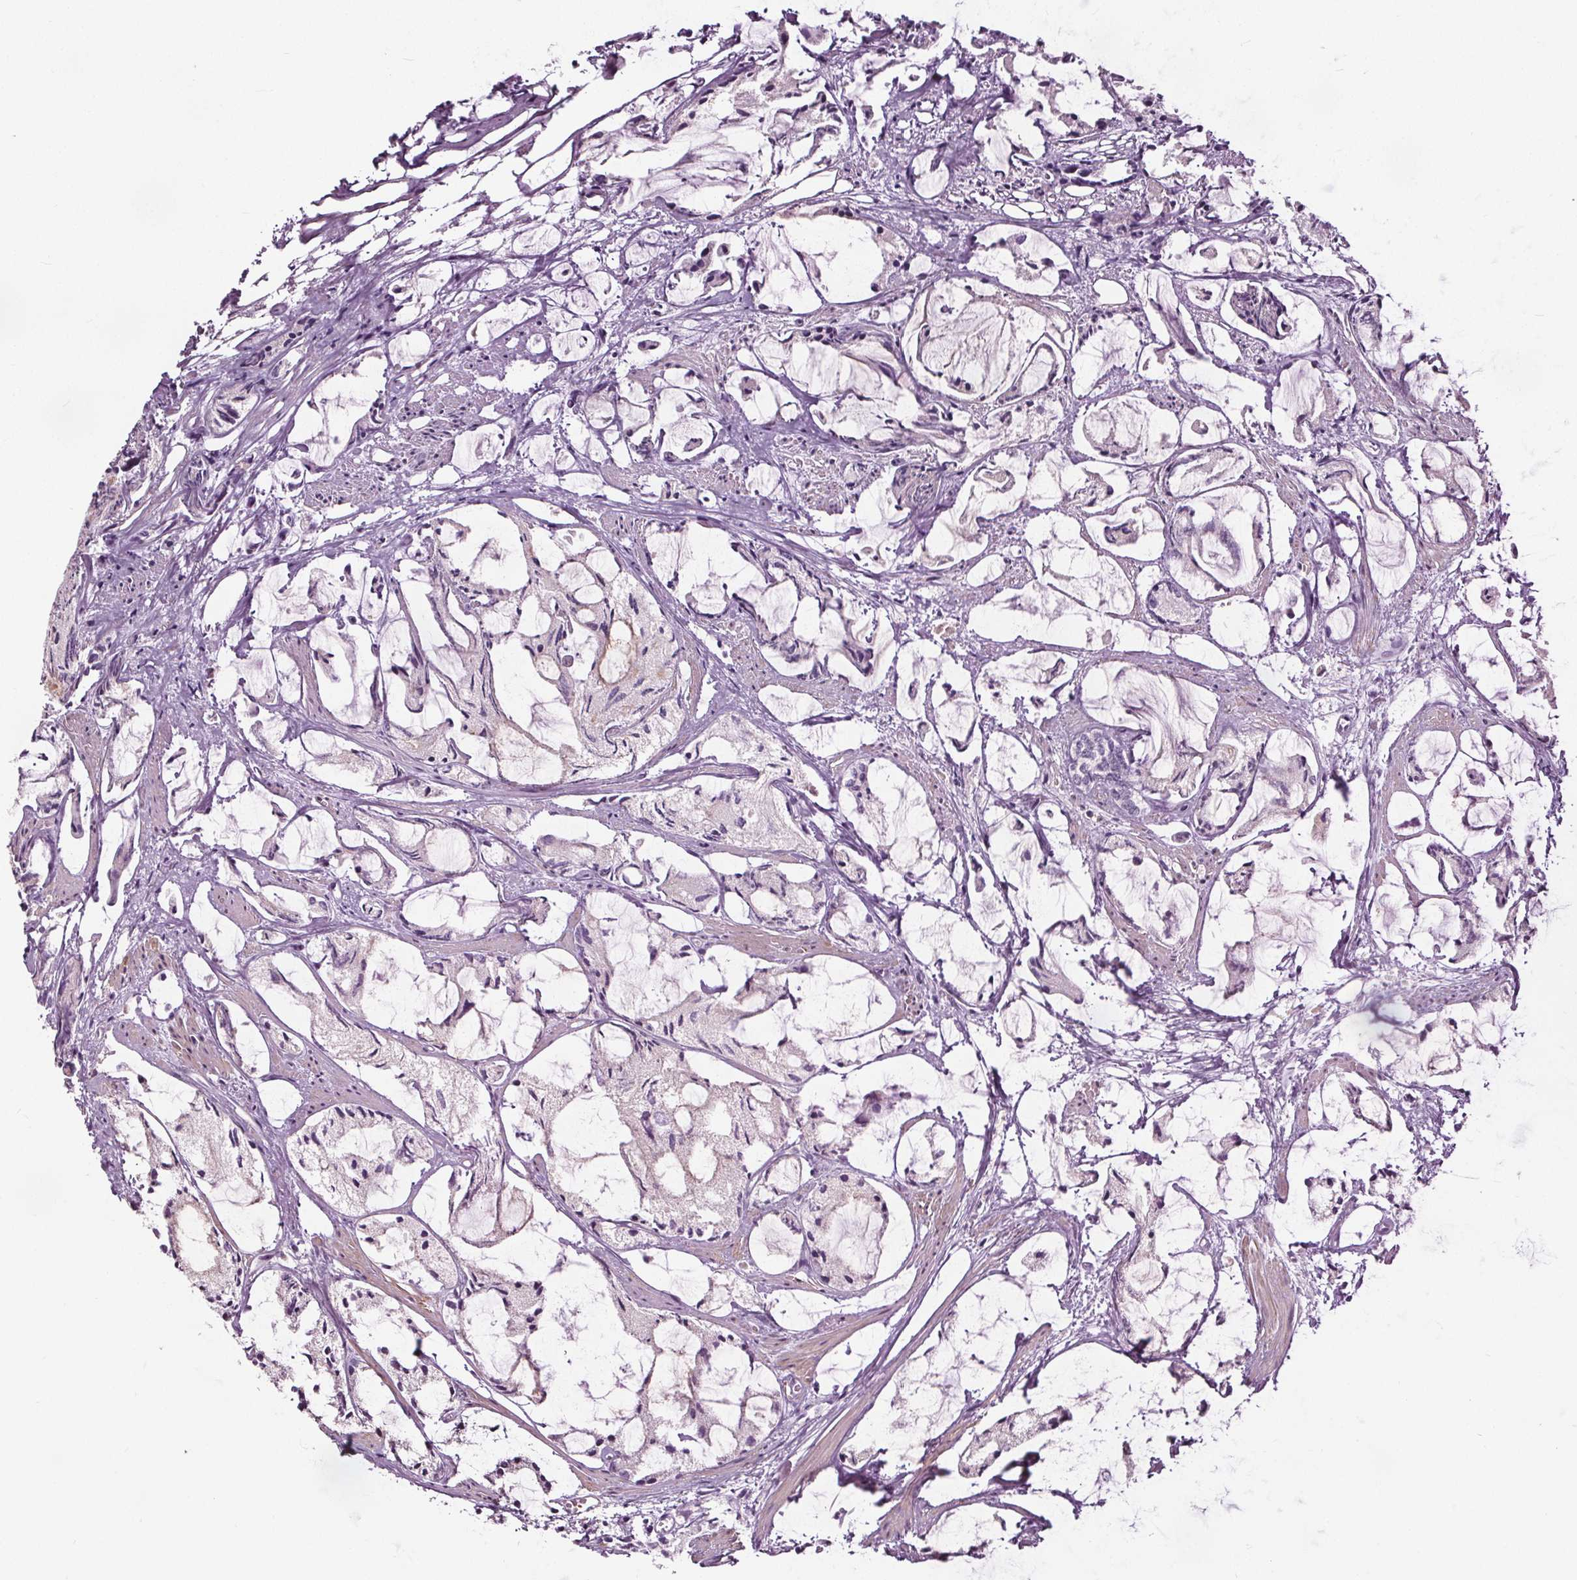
{"staining": {"intensity": "negative", "quantity": "none", "location": "none"}, "tissue": "prostate cancer", "cell_type": "Tumor cells", "image_type": "cancer", "snomed": [{"axis": "morphology", "description": "Adenocarcinoma, High grade"}, {"axis": "topography", "description": "Prostate"}], "caption": "Tumor cells are negative for brown protein staining in high-grade adenocarcinoma (prostate). (DAB (3,3'-diaminobenzidine) immunohistochemistry visualized using brightfield microscopy, high magnification).", "gene": "RASA1", "patient": {"sex": "male", "age": 85}}